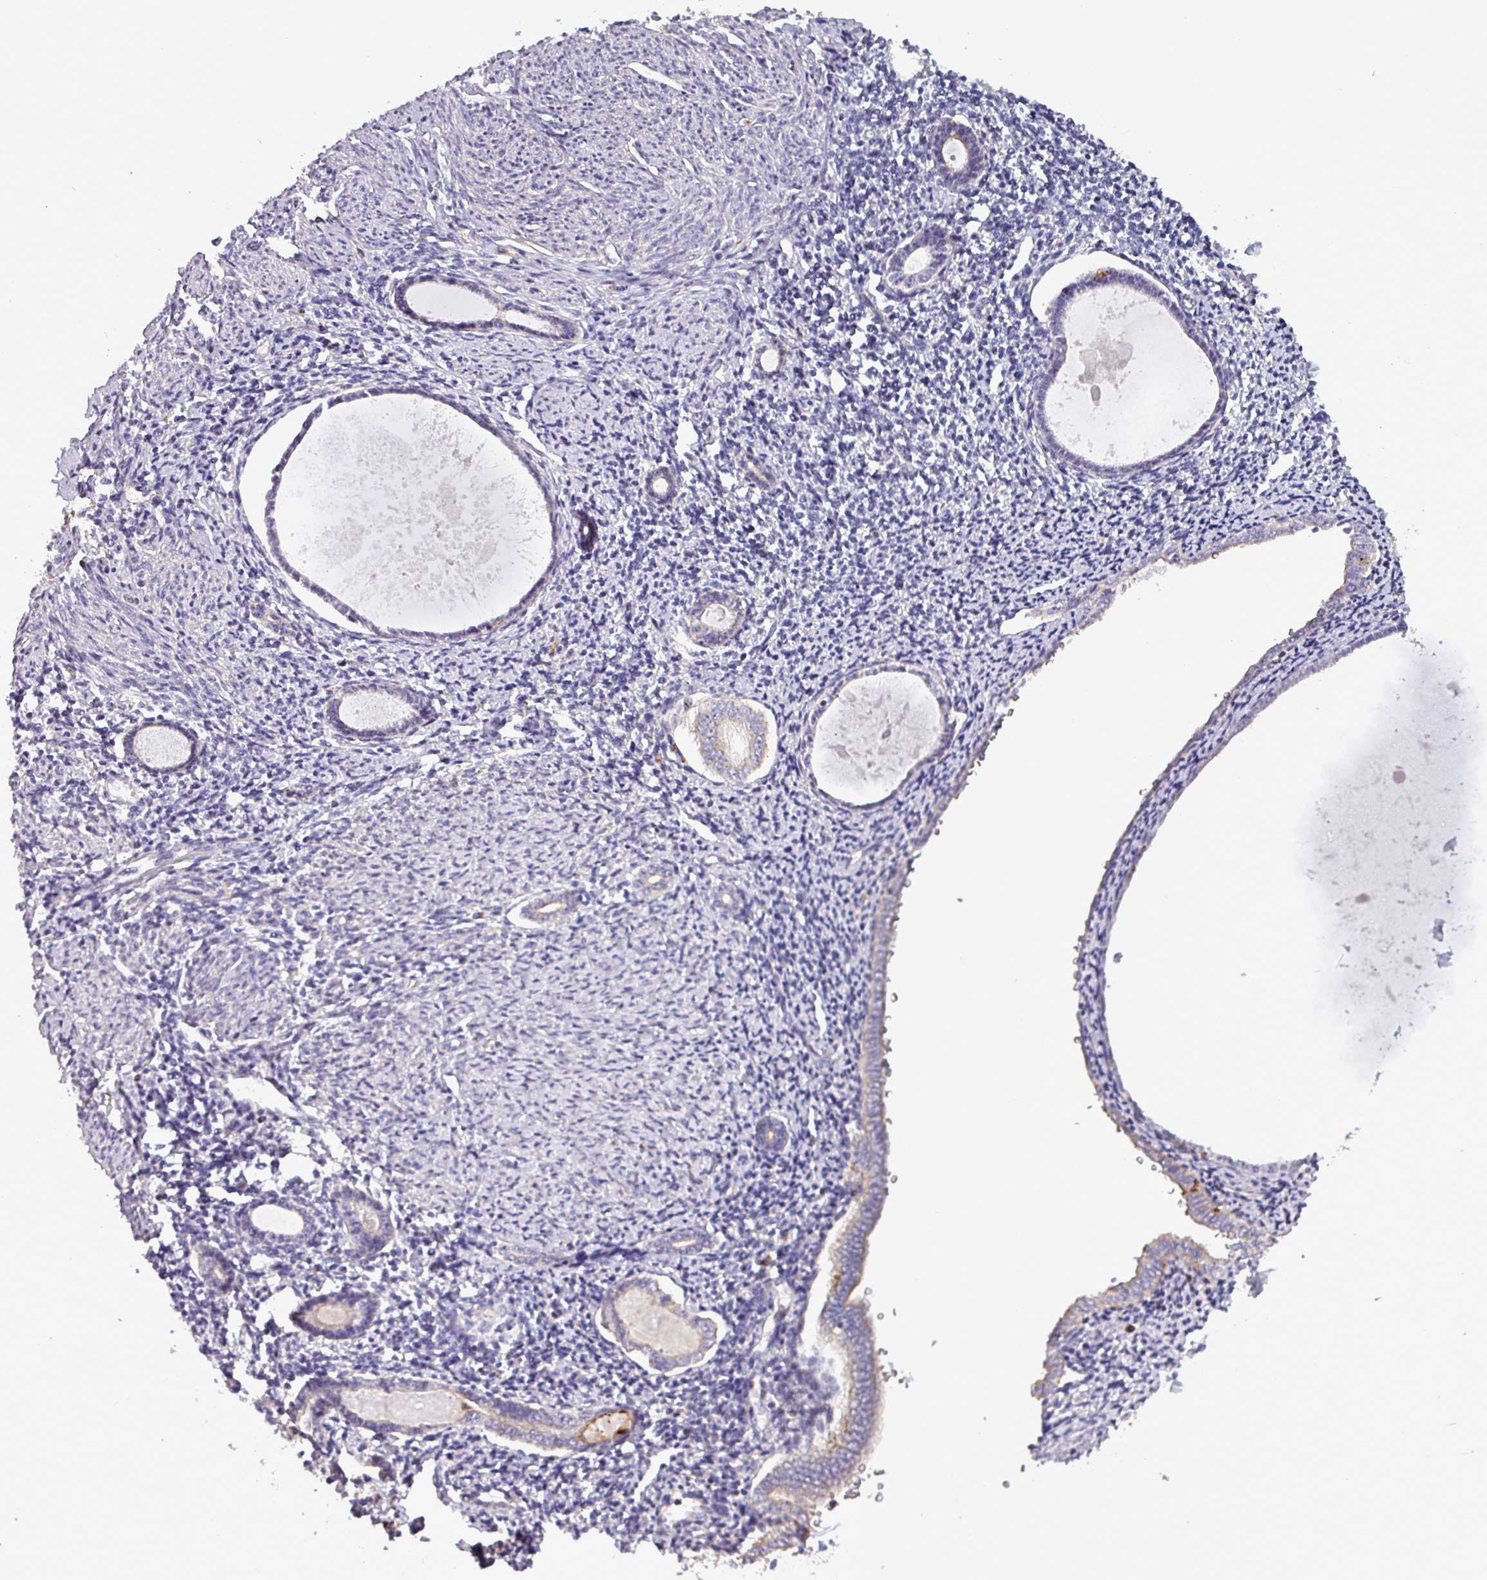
{"staining": {"intensity": "negative", "quantity": "none", "location": "none"}, "tissue": "endometrium", "cell_type": "Cells in endometrial stroma", "image_type": "normal", "snomed": [{"axis": "morphology", "description": "Normal tissue, NOS"}, {"axis": "topography", "description": "Endometrium"}], "caption": "Cells in endometrial stroma show no significant expression in benign endometrium.", "gene": "SCIN", "patient": {"sex": "female", "age": 63}}